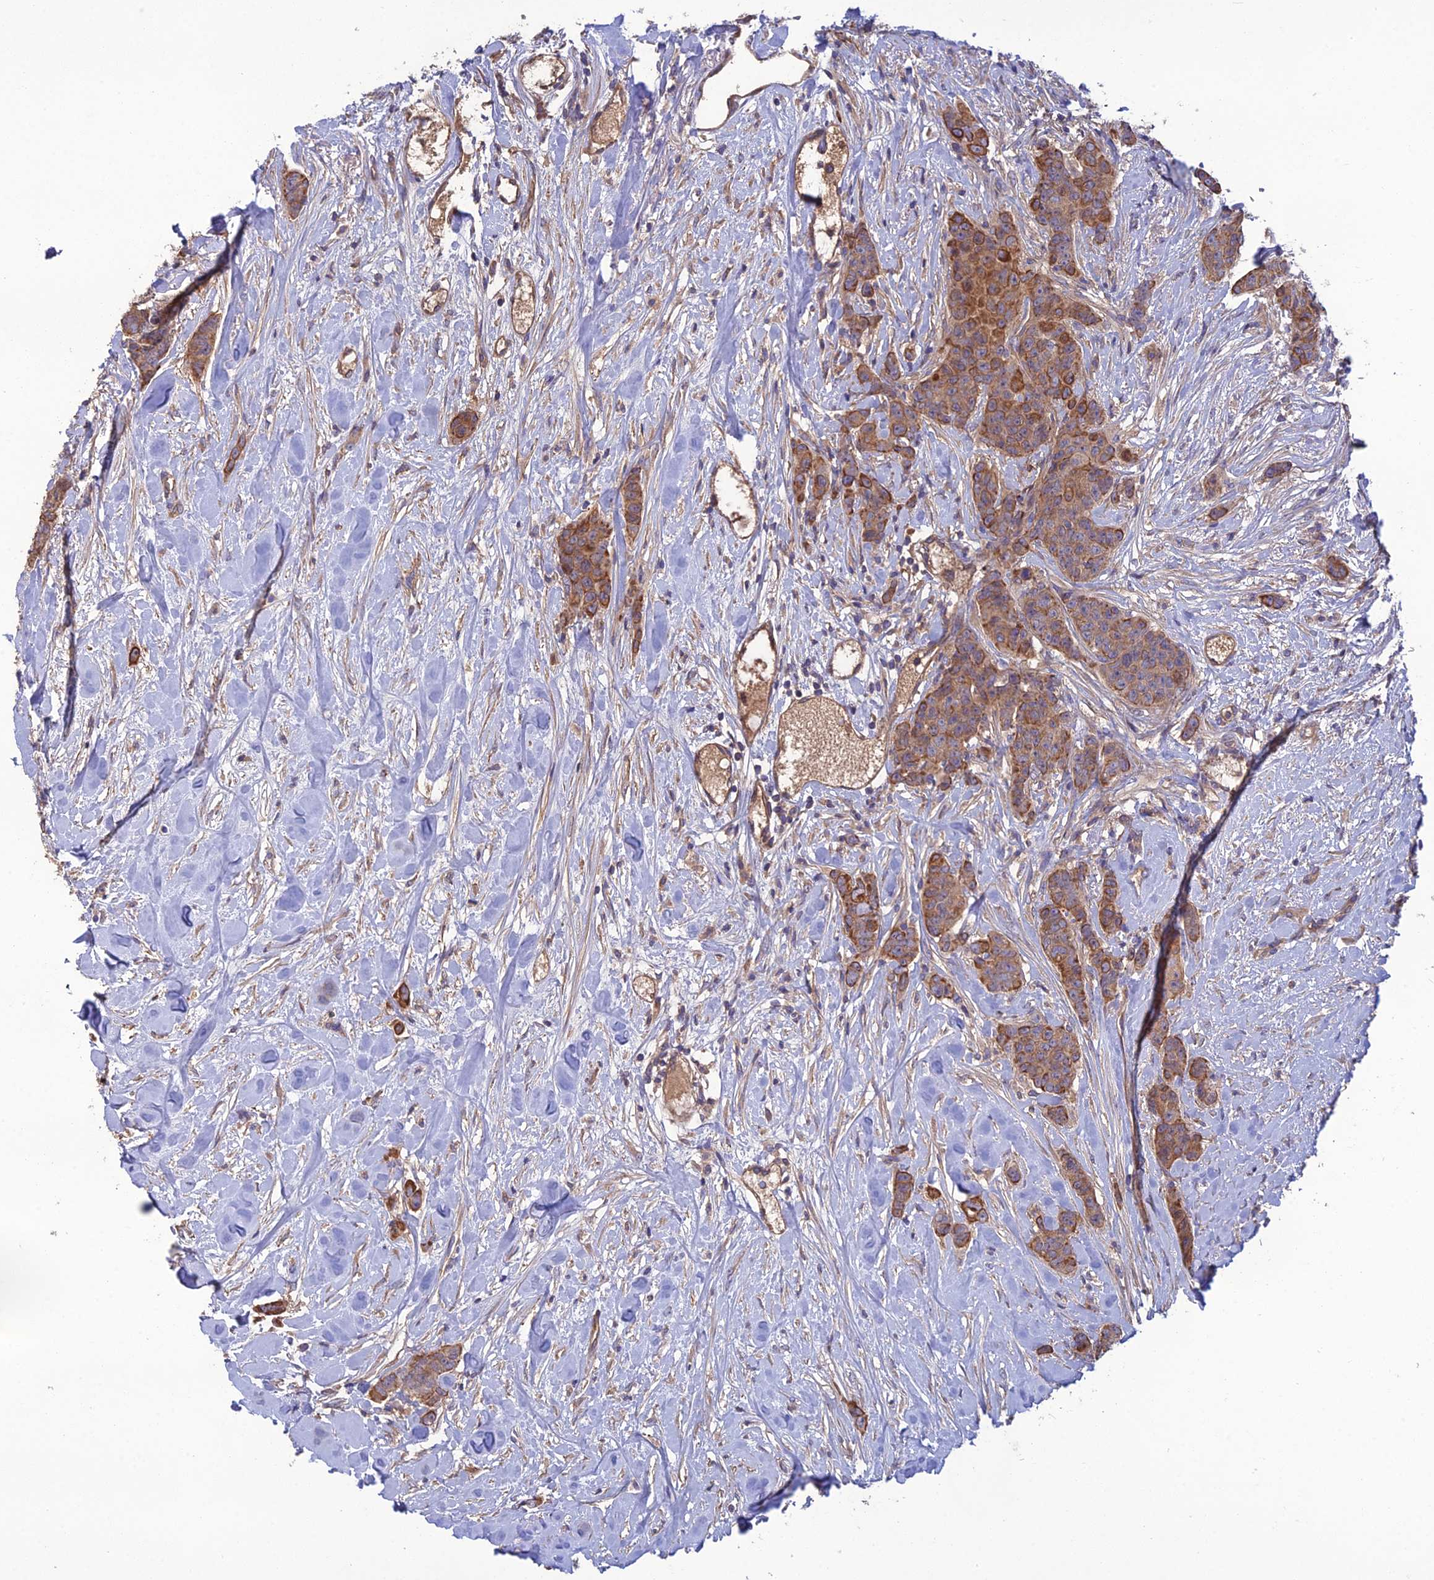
{"staining": {"intensity": "moderate", "quantity": ">75%", "location": "cytoplasmic/membranous"}, "tissue": "breast cancer", "cell_type": "Tumor cells", "image_type": "cancer", "snomed": [{"axis": "morphology", "description": "Duct carcinoma"}, {"axis": "topography", "description": "Breast"}], "caption": "Human breast cancer stained for a protein (brown) reveals moderate cytoplasmic/membranous positive positivity in approximately >75% of tumor cells.", "gene": "GALR2", "patient": {"sex": "female", "age": 40}}